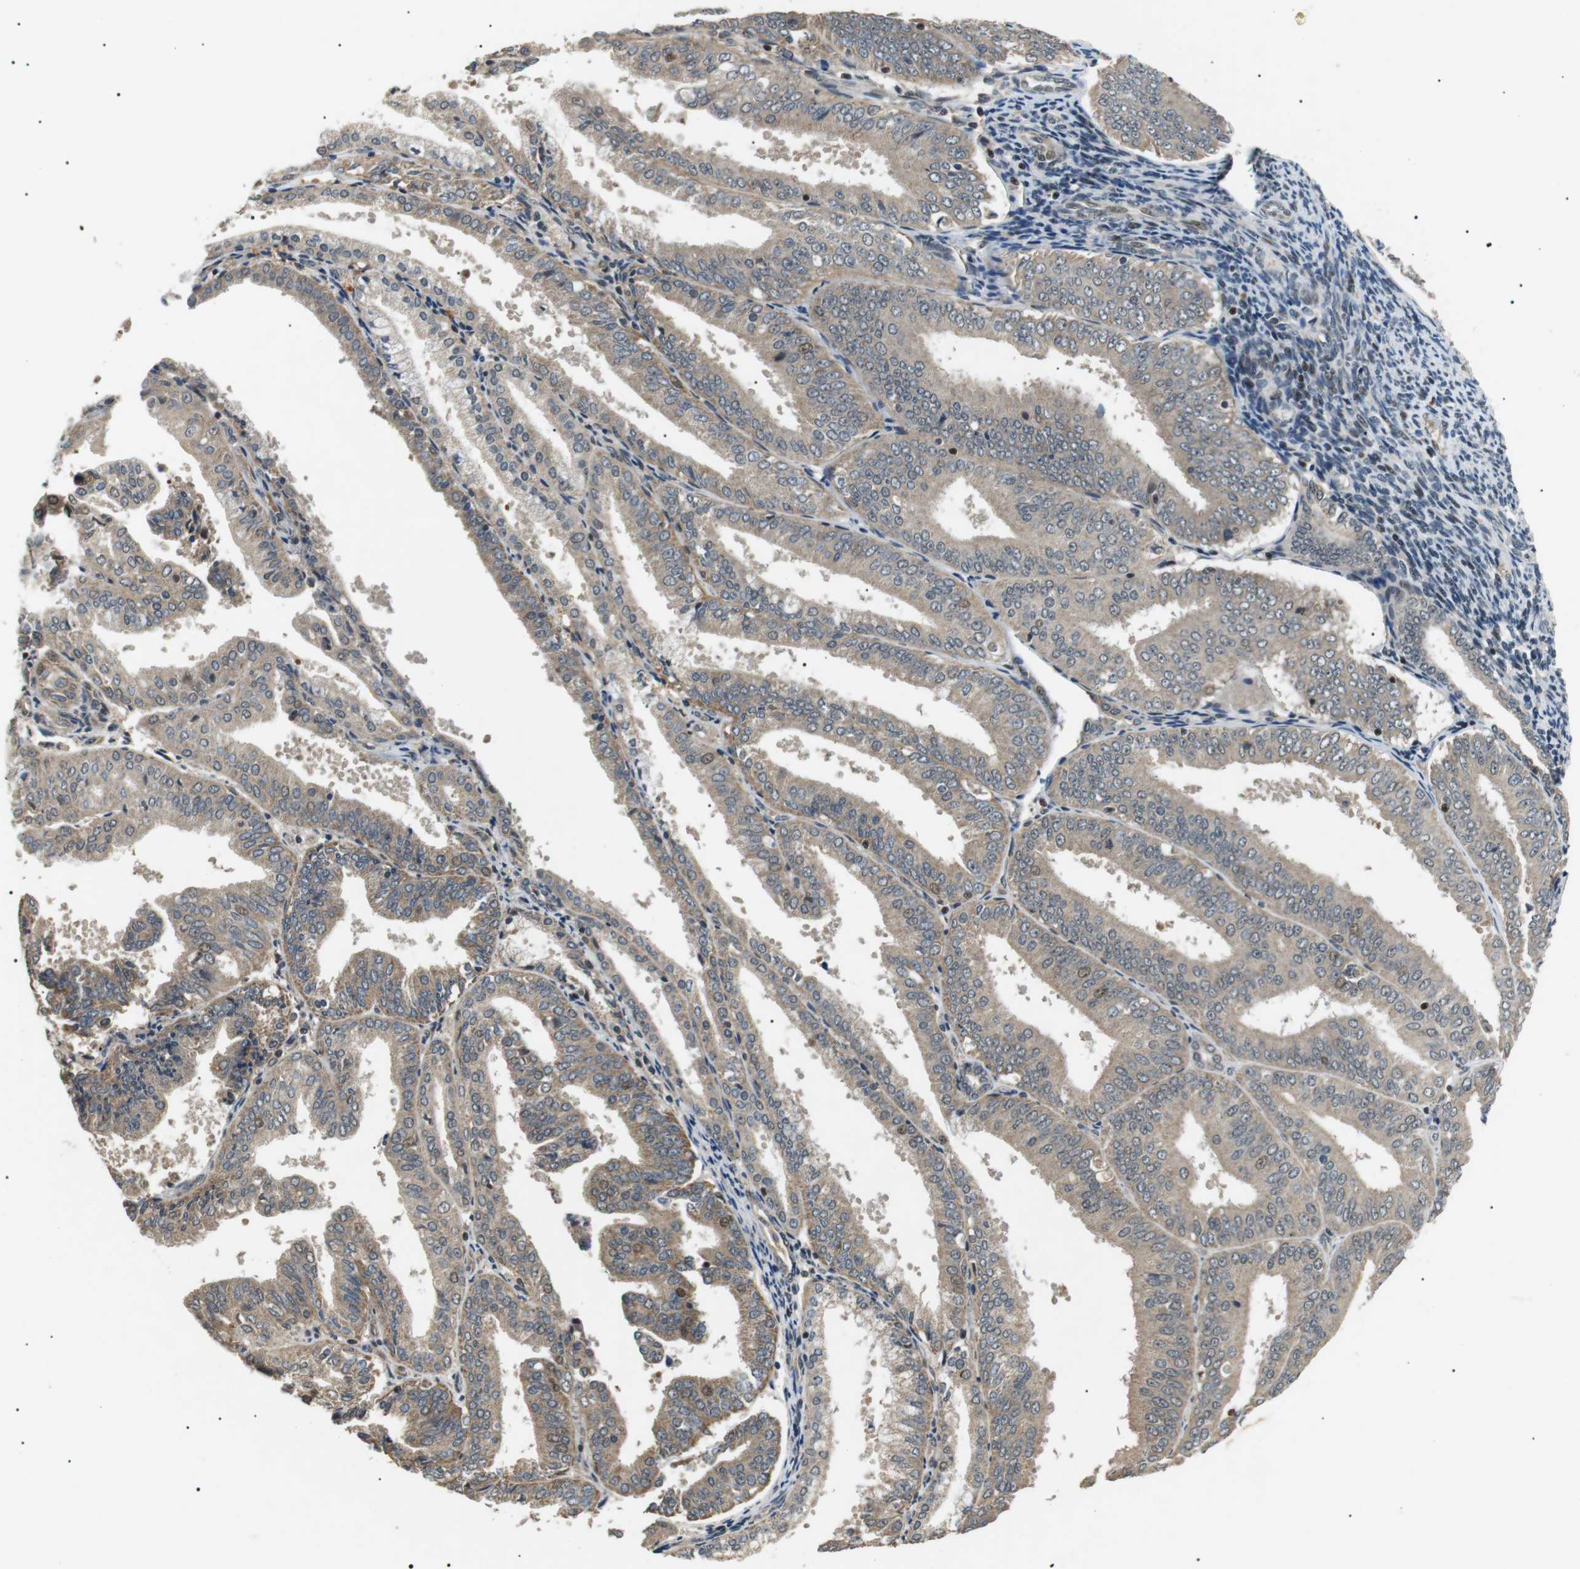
{"staining": {"intensity": "weak", "quantity": ">75%", "location": "cytoplasmic/membranous"}, "tissue": "endometrial cancer", "cell_type": "Tumor cells", "image_type": "cancer", "snomed": [{"axis": "morphology", "description": "Adenocarcinoma, NOS"}, {"axis": "topography", "description": "Endometrium"}], "caption": "A histopathology image showing weak cytoplasmic/membranous expression in about >75% of tumor cells in adenocarcinoma (endometrial), as visualized by brown immunohistochemical staining.", "gene": "HSPA13", "patient": {"sex": "female", "age": 63}}